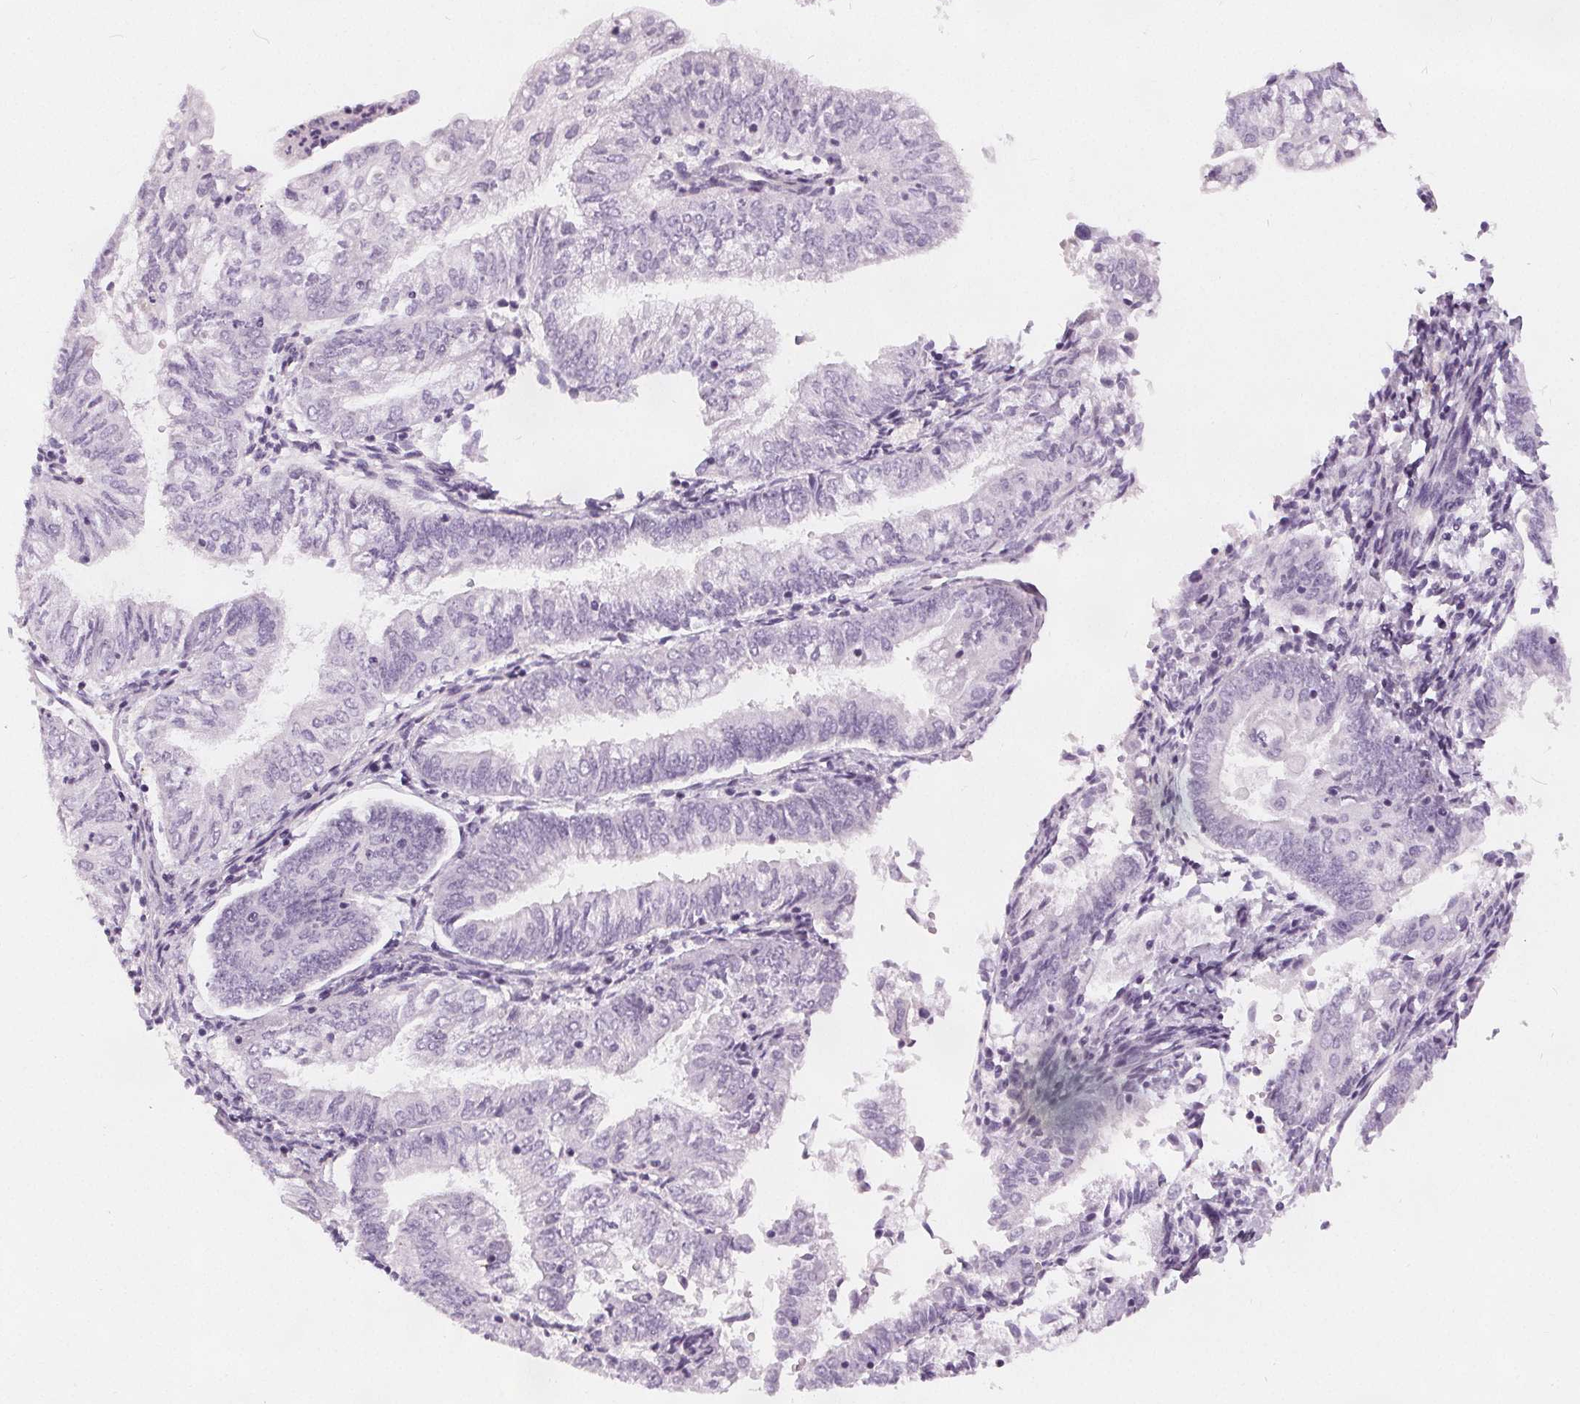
{"staining": {"intensity": "negative", "quantity": "none", "location": "none"}, "tissue": "endometrial cancer", "cell_type": "Tumor cells", "image_type": "cancer", "snomed": [{"axis": "morphology", "description": "Adenocarcinoma, NOS"}, {"axis": "topography", "description": "Endometrium"}], "caption": "IHC image of human endometrial cancer stained for a protein (brown), which exhibits no expression in tumor cells.", "gene": "SLC5A12", "patient": {"sex": "female", "age": 55}}